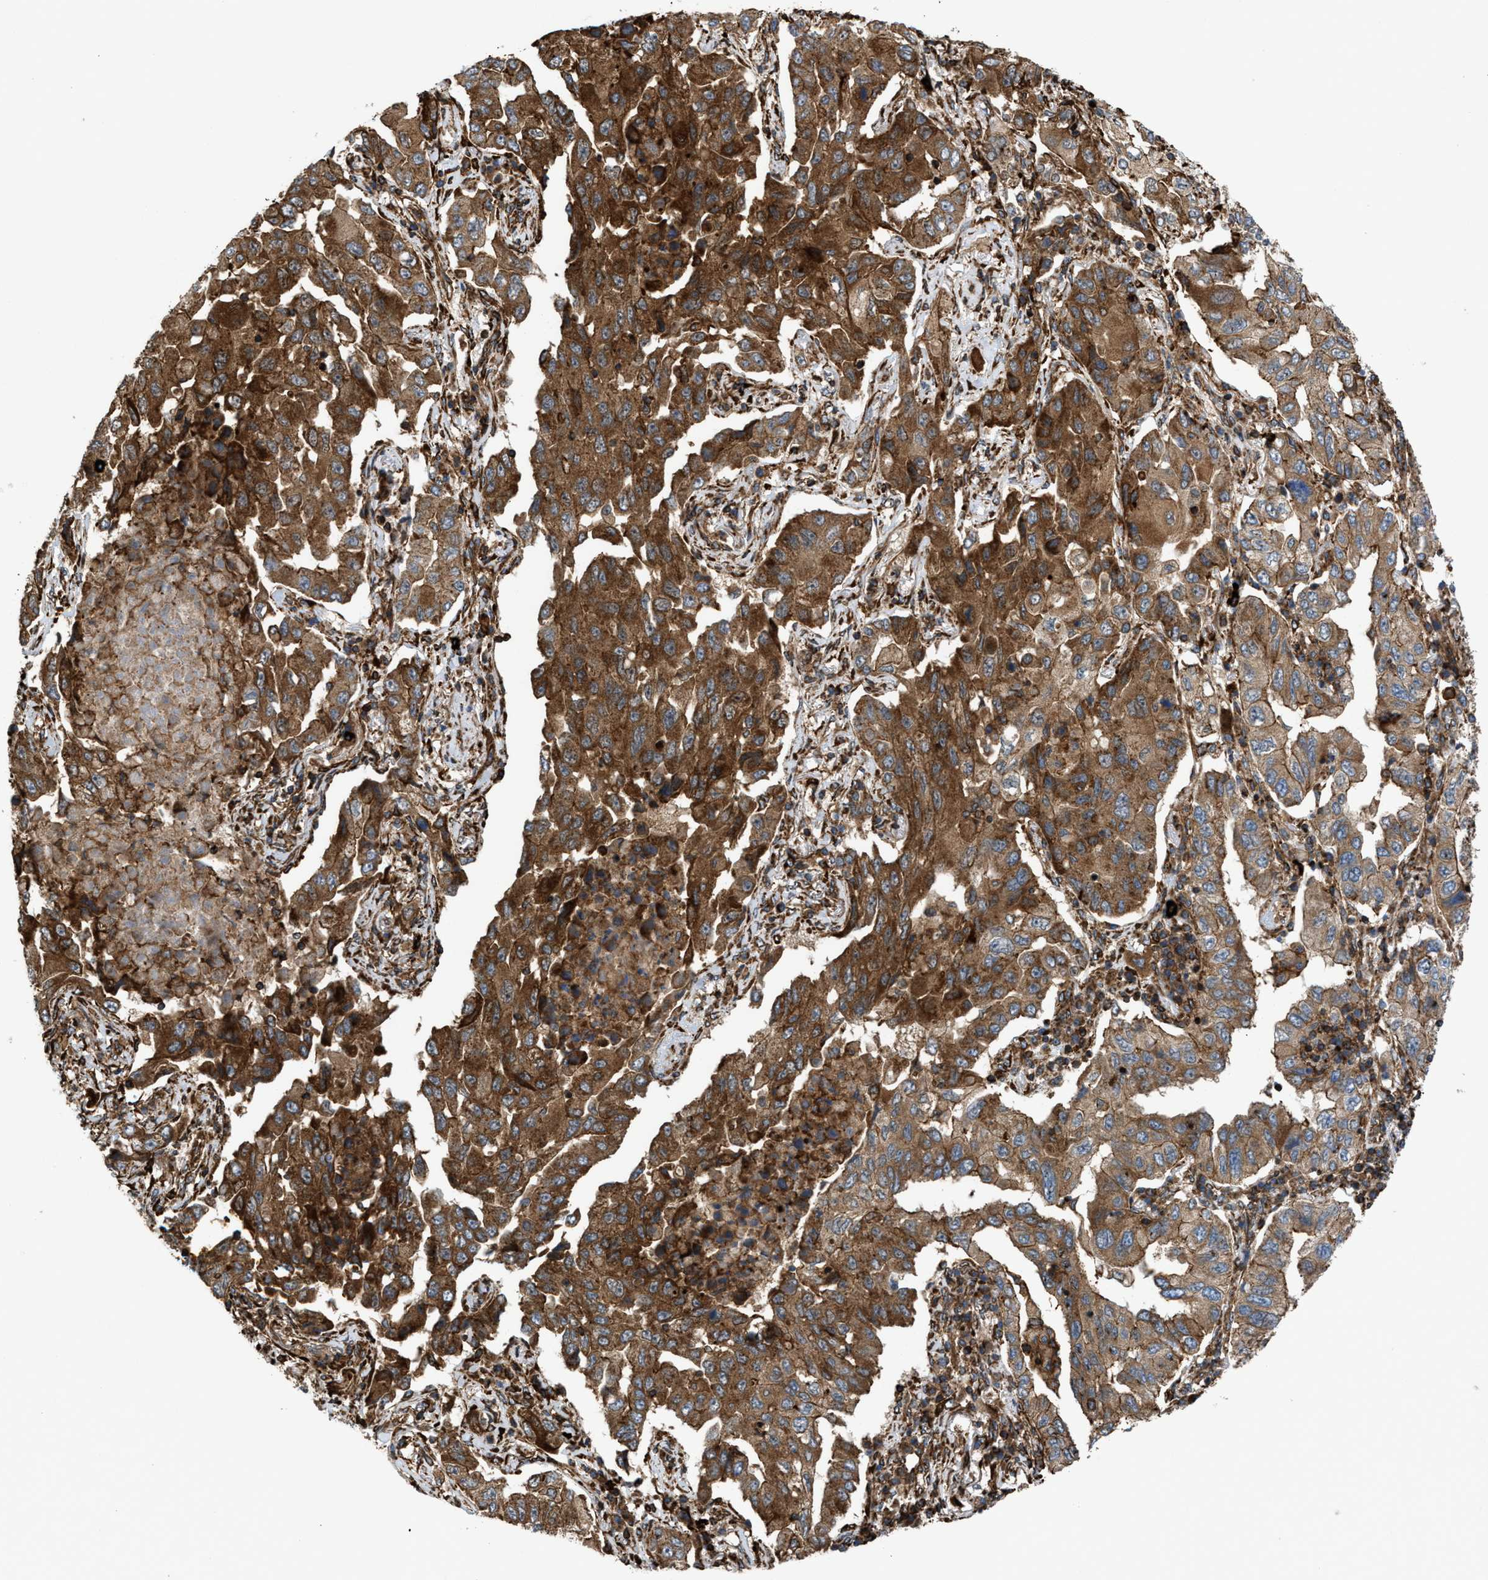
{"staining": {"intensity": "moderate", "quantity": ">75%", "location": "cytoplasmic/membranous,nuclear"}, "tissue": "lung cancer", "cell_type": "Tumor cells", "image_type": "cancer", "snomed": [{"axis": "morphology", "description": "Adenocarcinoma, NOS"}, {"axis": "topography", "description": "Lung"}], "caption": "Tumor cells demonstrate moderate cytoplasmic/membranous and nuclear positivity in approximately >75% of cells in lung adenocarcinoma.", "gene": "EGLN1", "patient": {"sex": "female", "age": 65}}